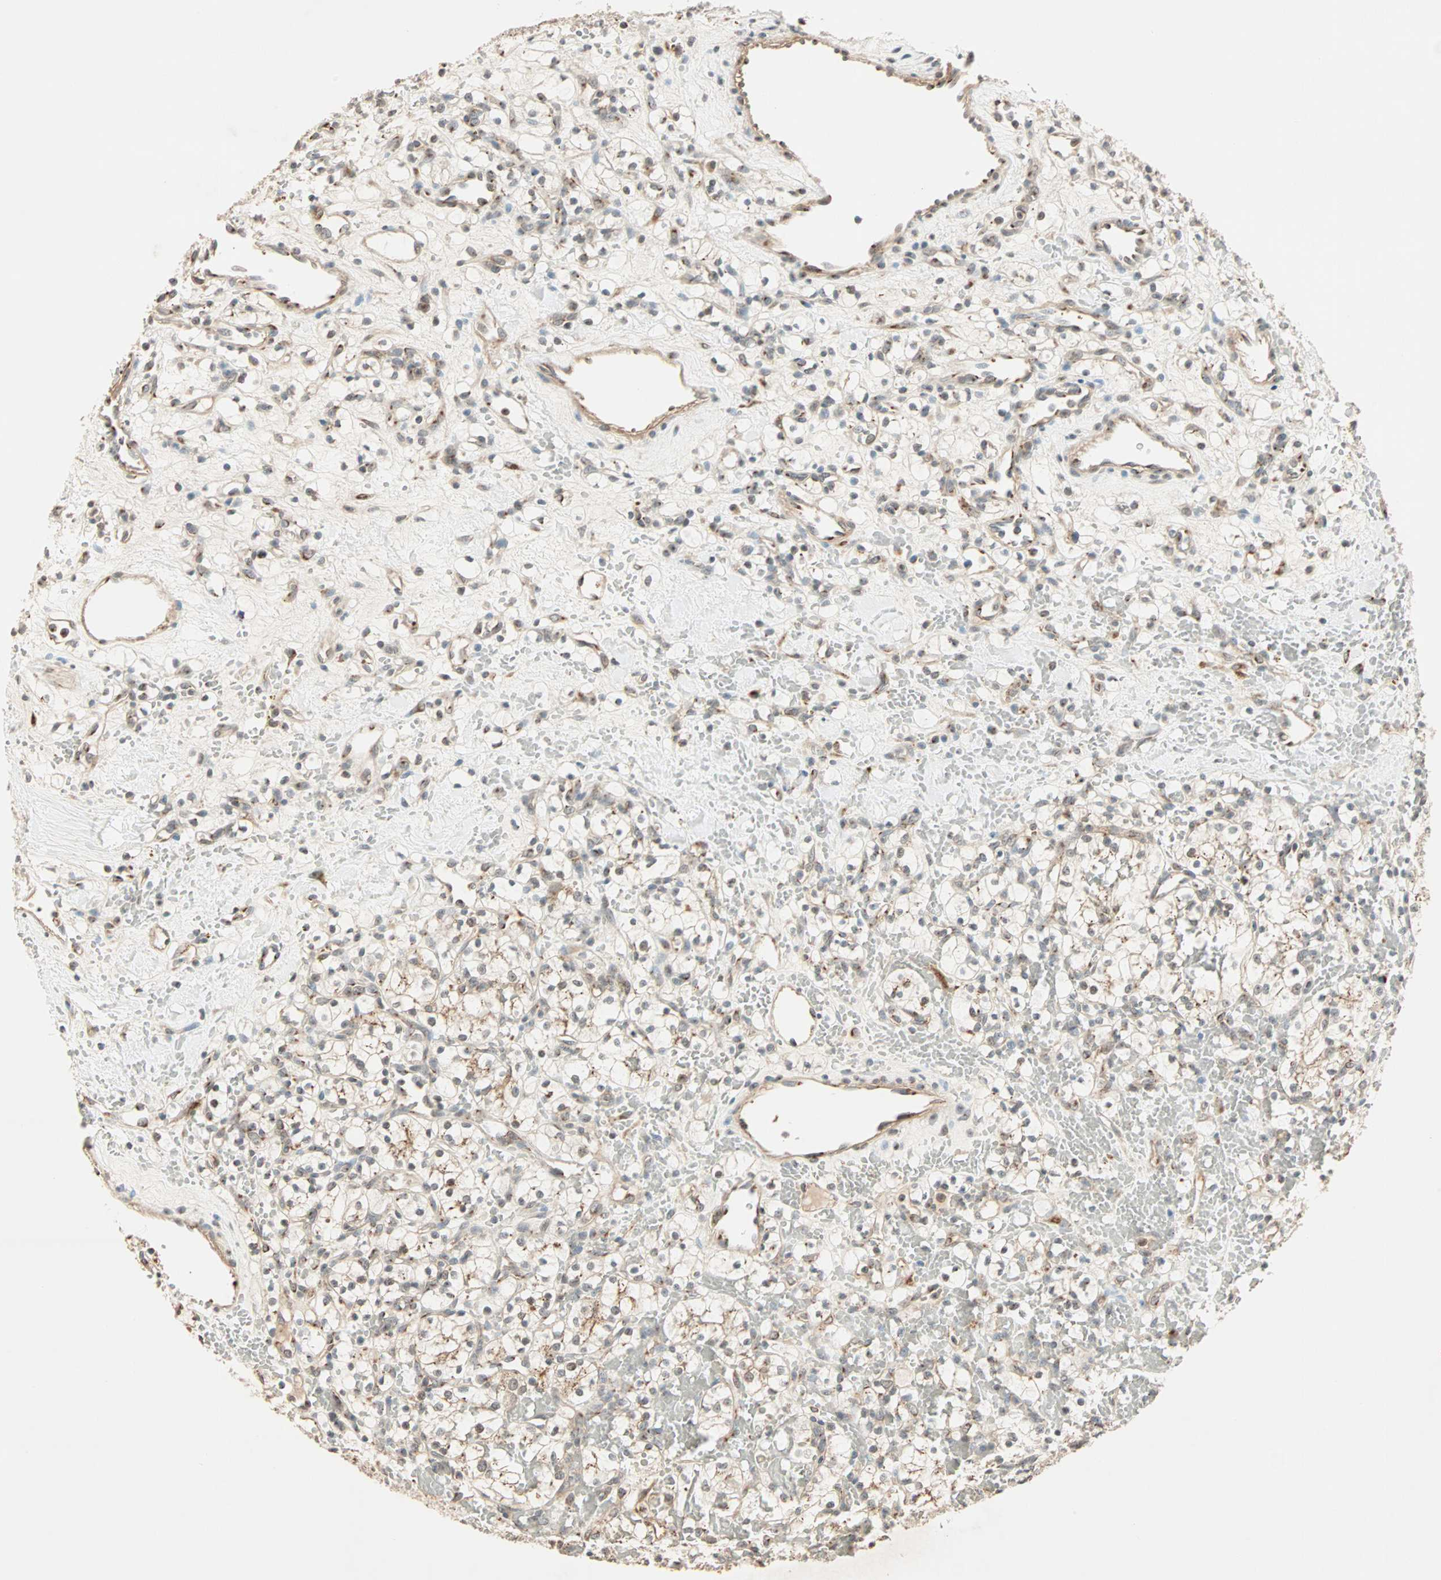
{"staining": {"intensity": "weak", "quantity": "<25%", "location": "cytoplasmic/membranous"}, "tissue": "renal cancer", "cell_type": "Tumor cells", "image_type": "cancer", "snomed": [{"axis": "morphology", "description": "Adenocarcinoma, NOS"}, {"axis": "topography", "description": "Kidney"}], "caption": "Immunohistochemistry photomicrograph of renal cancer (adenocarcinoma) stained for a protein (brown), which shows no expression in tumor cells.", "gene": "PRDM2", "patient": {"sex": "female", "age": 60}}